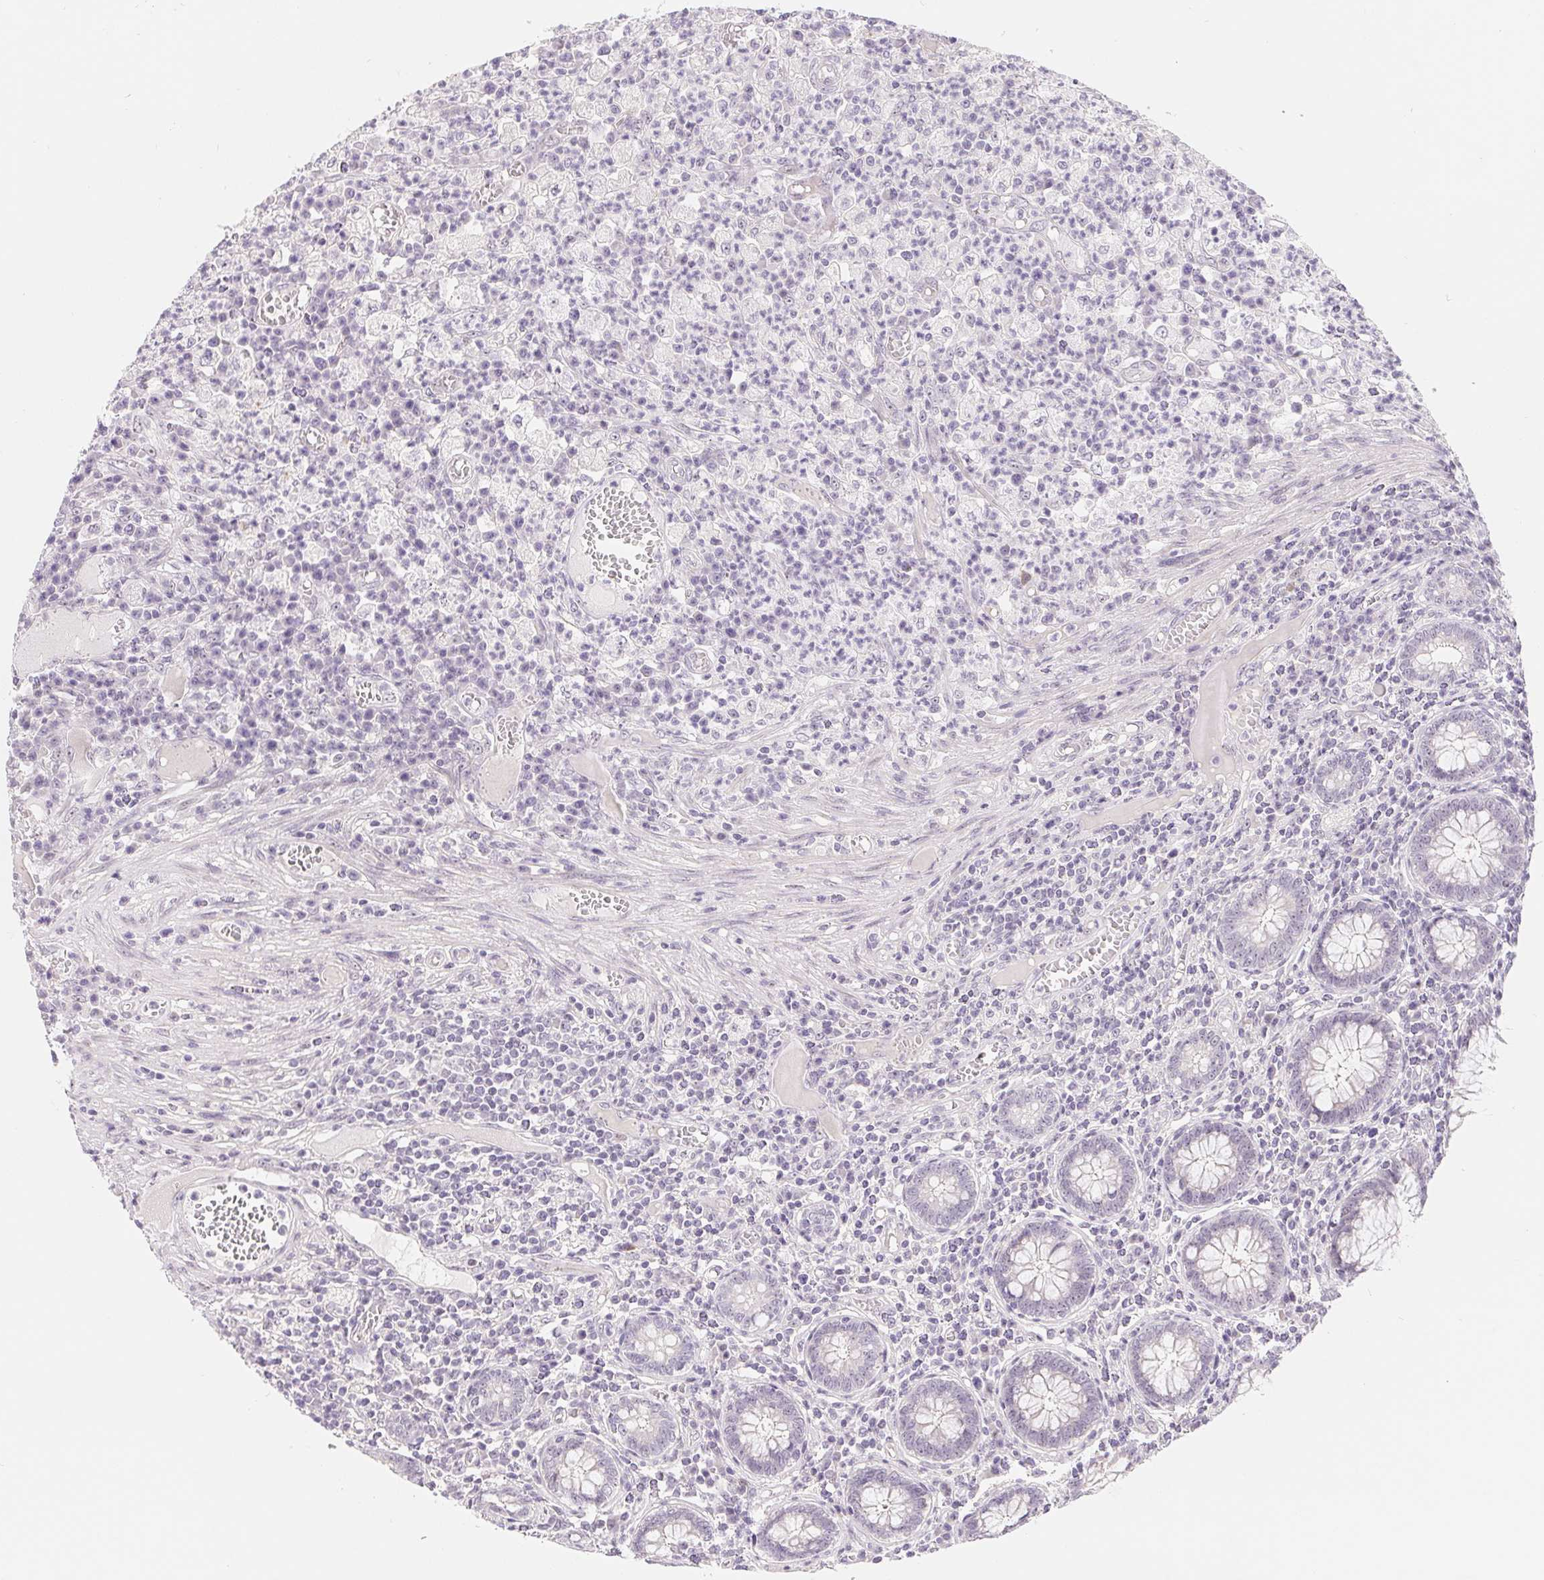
{"staining": {"intensity": "negative", "quantity": "none", "location": "none"}, "tissue": "colorectal cancer", "cell_type": "Tumor cells", "image_type": "cancer", "snomed": [{"axis": "morphology", "description": "Normal tissue, NOS"}, {"axis": "morphology", "description": "Adenocarcinoma, NOS"}, {"axis": "topography", "description": "Colon"}], "caption": "This micrograph is of colorectal cancer stained with immunohistochemistry to label a protein in brown with the nuclei are counter-stained blue. There is no expression in tumor cells.", "gene": "LCA5L", "patient": {"sex": "male", "age": 65}}